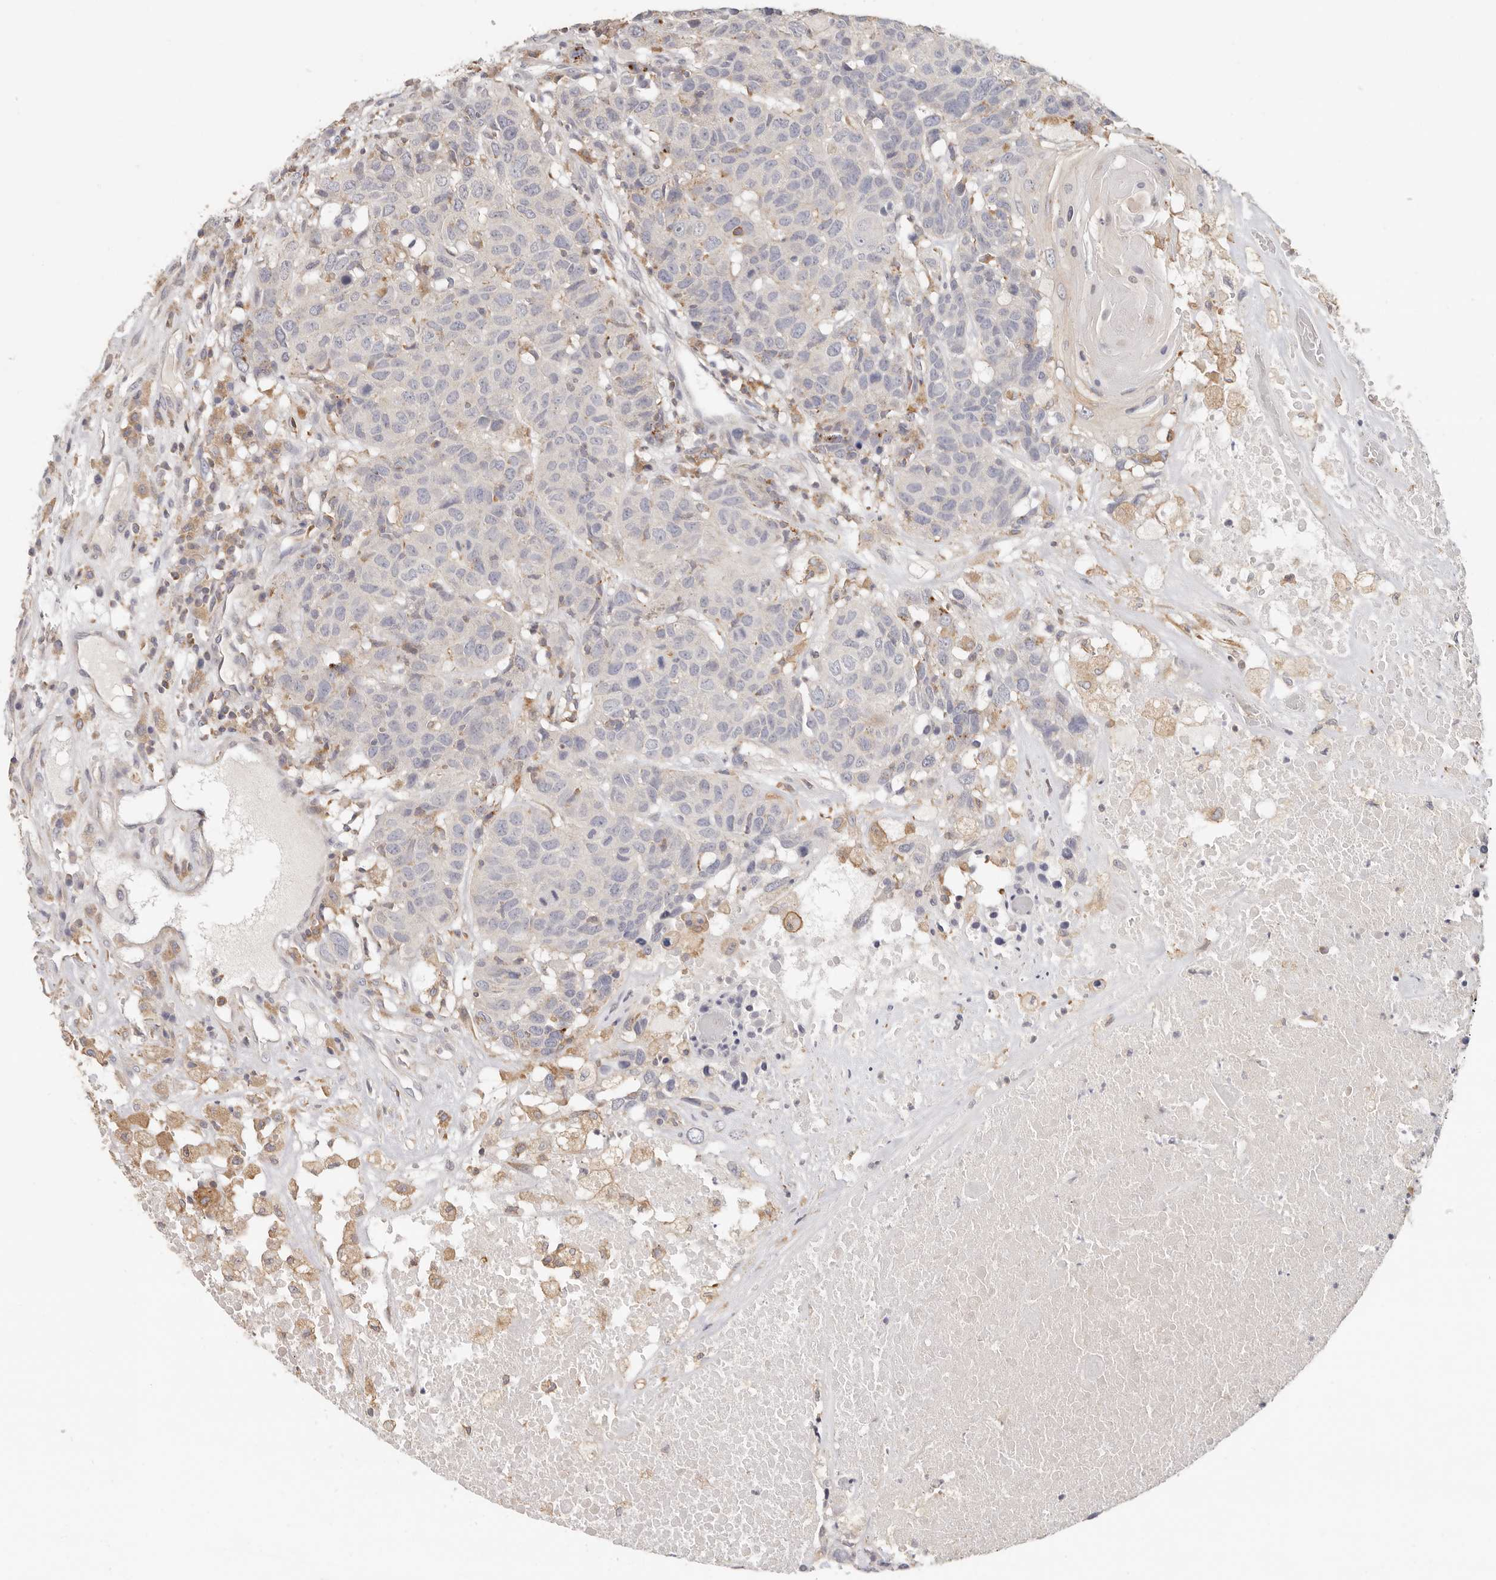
{"staining": {"intensity": "negative", "quantity": "none", "location": "none"}, "tissue": "head and neck cancer", "cell_type": "Tumor cells", "image_type": "cancer", "snomed": [{"axis": "morphology", "description": "Squamous cell carcinoma, NOS"}, {"axis": "topography", "description": "Head-Neck"}], "caption": "Immunohistochemistry micrograph of neoplastic tissue: human head and neck squamous cell carcinoma stained with DAB (3,3'-diaminobenzidine) demonstrates no significant protein staining in tumor cells.", "gene": "ANXA9", "patient": {"sex": "male", "age": 66}}